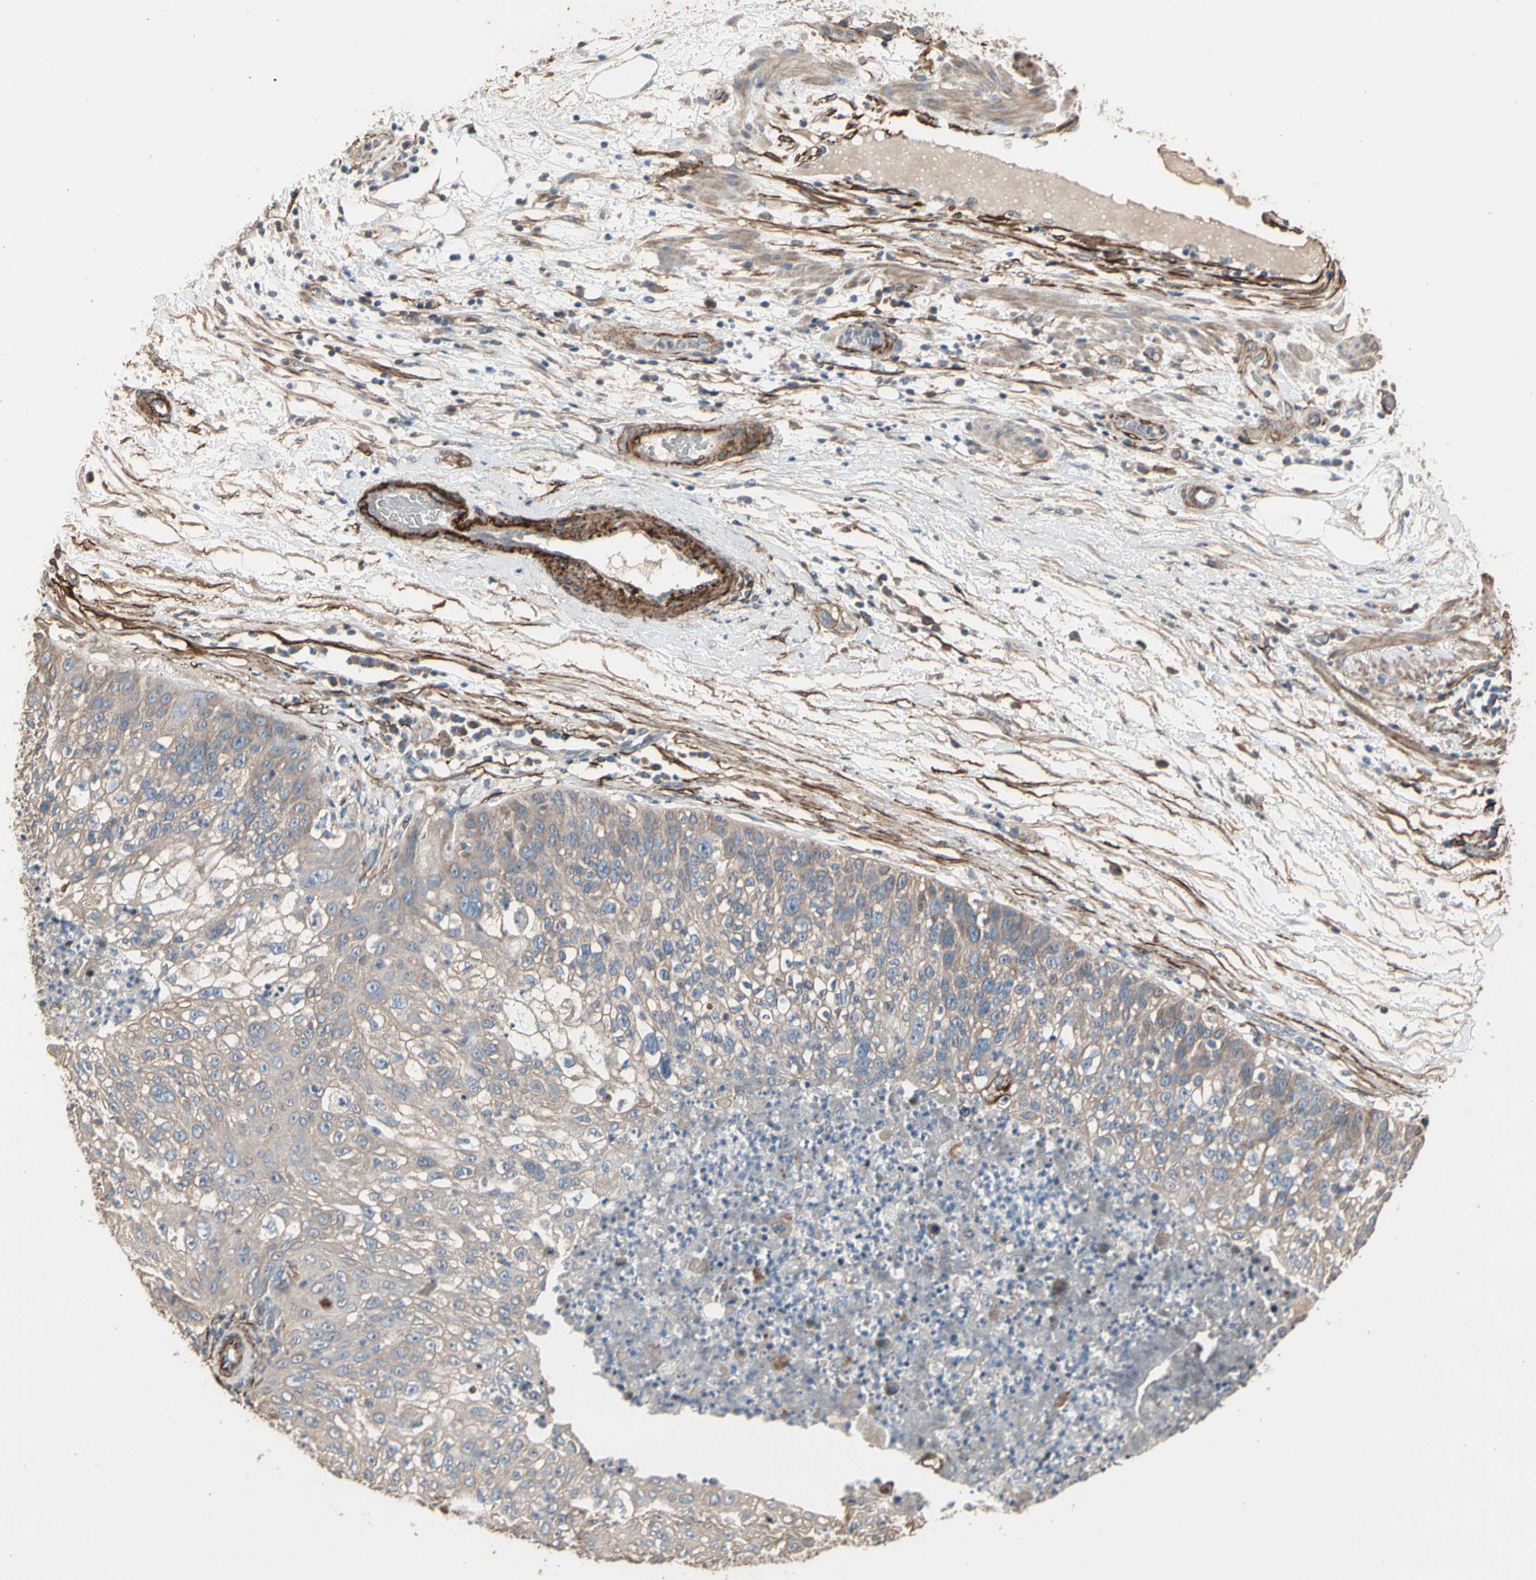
{"staining": {"intensity": "weak", "quantity": ">75%", "location": "cytoplasmic/membranous"}, "tissue": "lung cancer", "cell_type": "Tumor cells", "image_type": "cancer", "snomed": [{"axis": "morphology", "description": "Inflammation, NOS"}, {"axis": "morphology", "description": "Squamous cell carcinoma, NOS"}, {"axis": "topography", "description": "Lymph node"}, {"axis": "topography", "description": "Soft tissue"}, {"axis": "topography", "description": "Lung"}], "caption": "Protein staining displays weak cytoplasmic/membranous expression in about >75% of tumor cells in lung squamous cell carcinoma.", "gene": "SUSD2", "patient": {"sex": "male", "age": 66}}